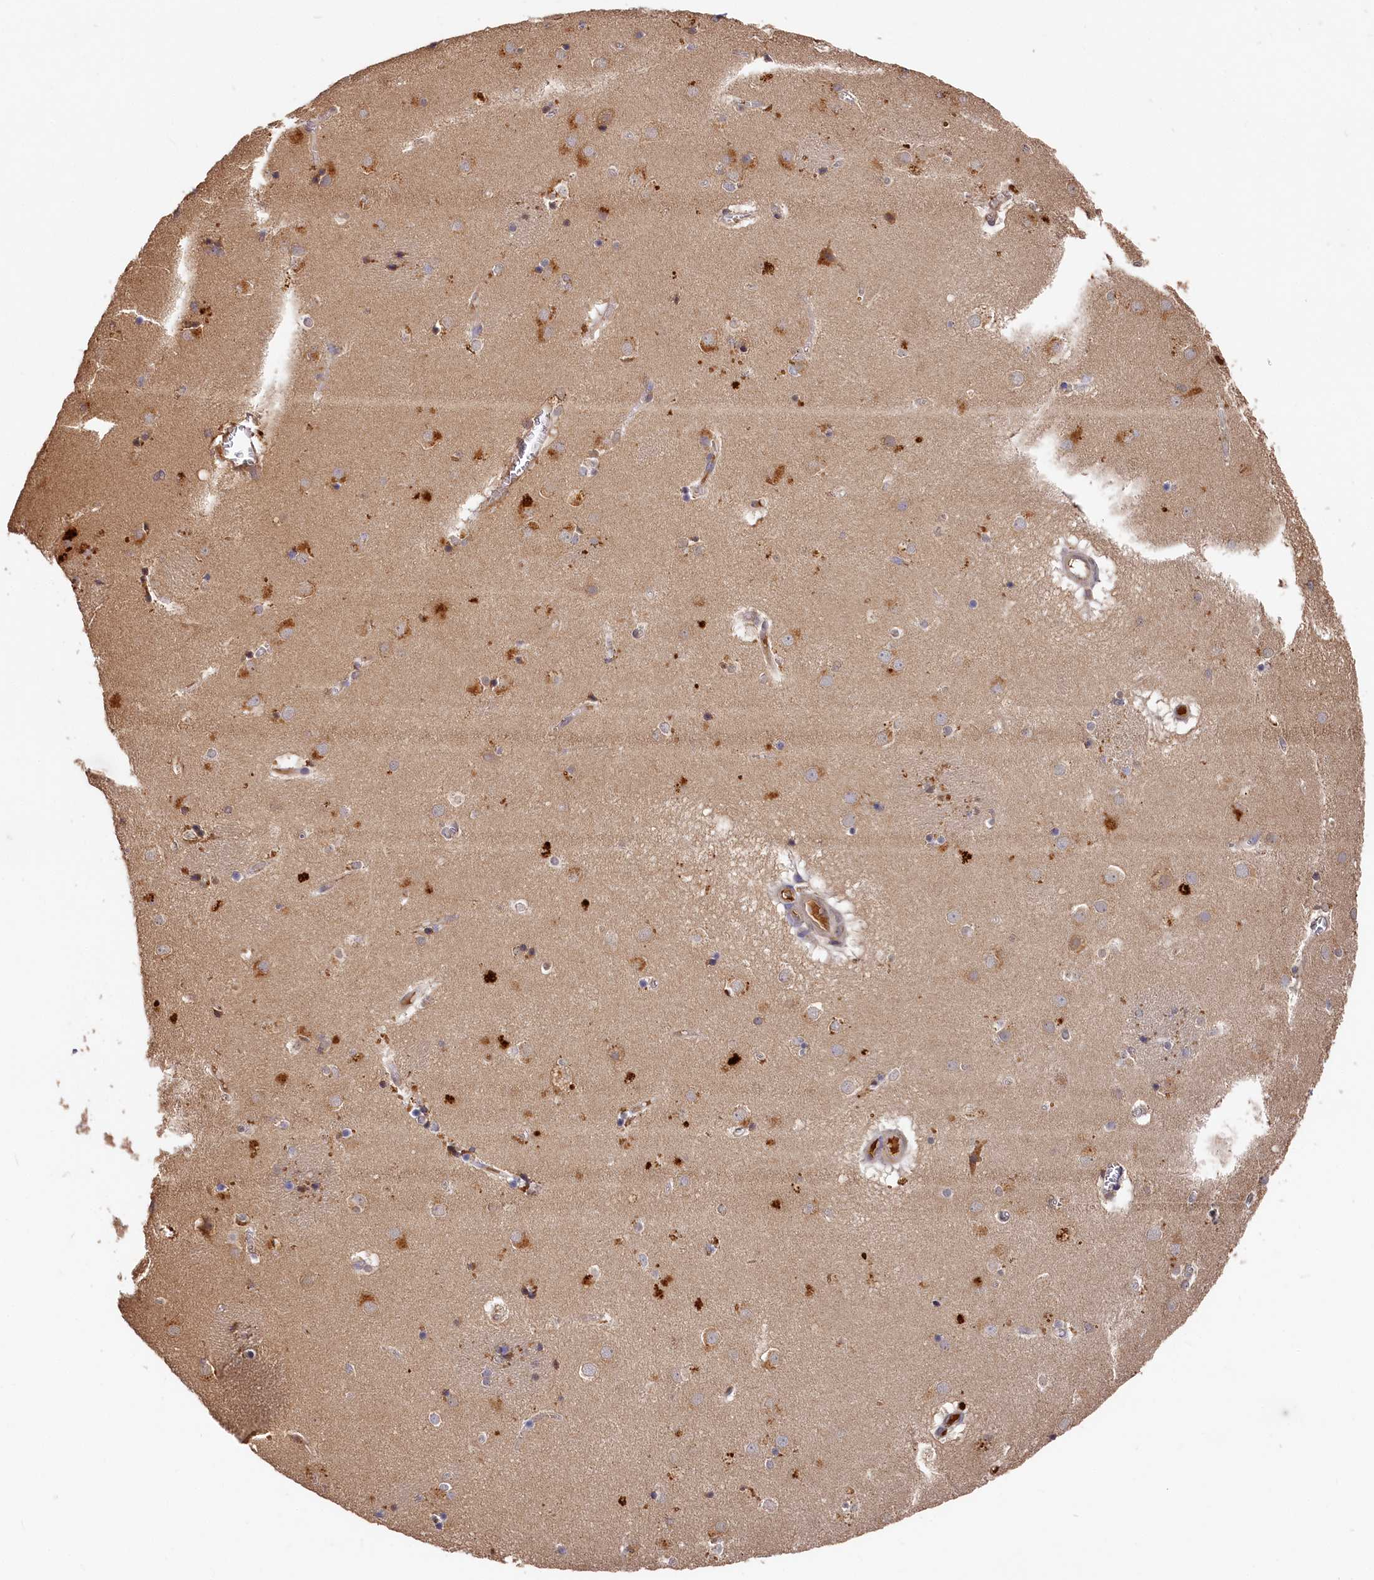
{"staining": {"intensity": "weak", "quantity": "<25%", "location": "cytoplasmic/membranous"}, "tissue": "caudate", "cell_type": "Glial cells", "image_type": "normal", "snomed": [{"axis": "morphology", "description": "Normal tissue, NOS"}, {"axis": "topography", "description": "Lateral ventricle wall"}], "caption": "Immunohistochemistry (IHC) image of benign human caudate stained for a protein (brown), which displays no expression in glial cells.", "gene": "DHRS11", "patient": {"sex": "male", "age": 70}}